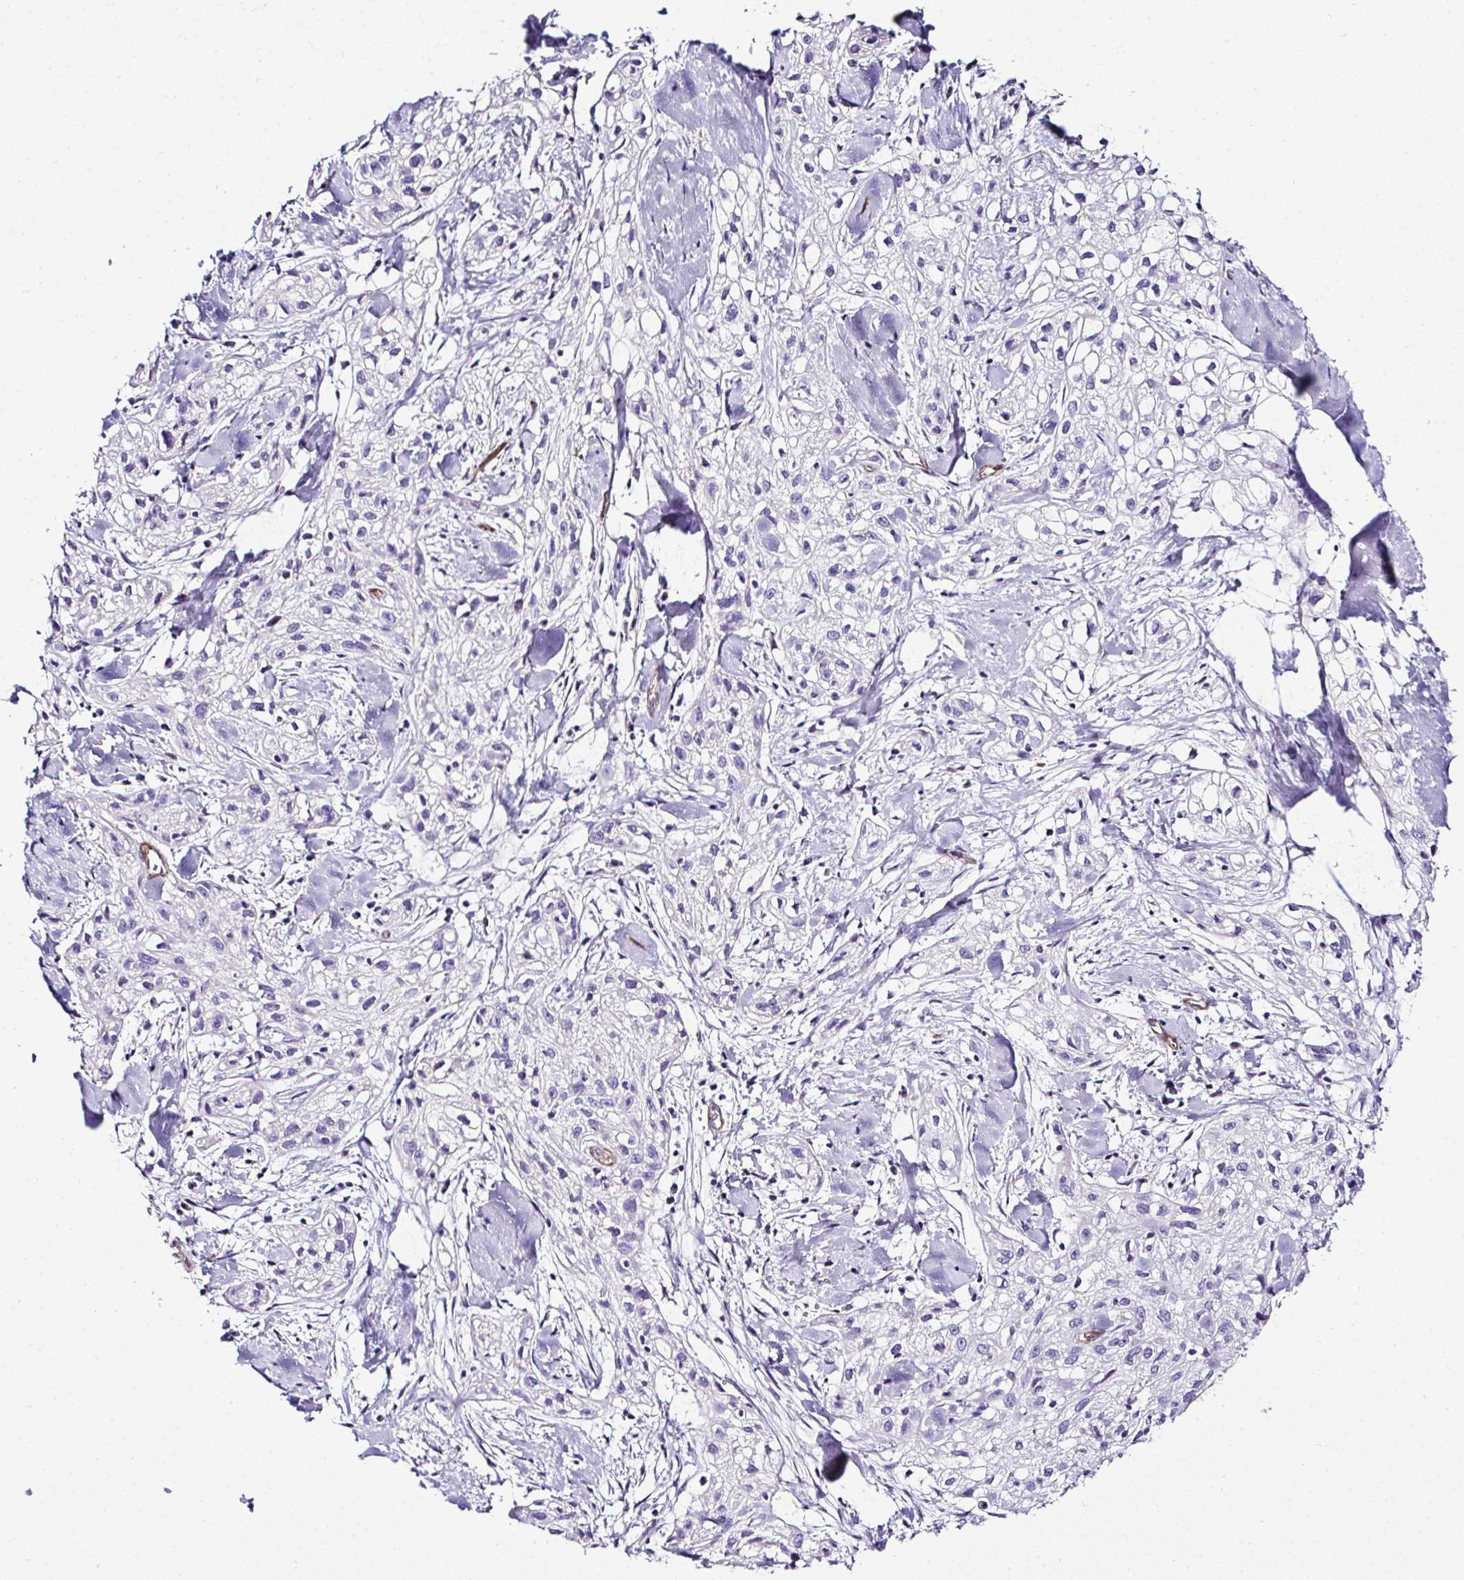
{"staining": {"intensity": "negative", "quantity": "none", "location": "none"}, "tissue": "skin cancer", "cell_type": "Tumor cells", "image_type": "cancer", "snomed": [{"axis": "morphology", "description": "Squamous cell carcinoma, NOS"}, {"axis": "topography", "description": "Skin"}], "caption": "The image demonstrates no staining of tumor cells in skin cancer.", "gene": "FBXO34", "patient": {"sex": "male", "age": 82}}